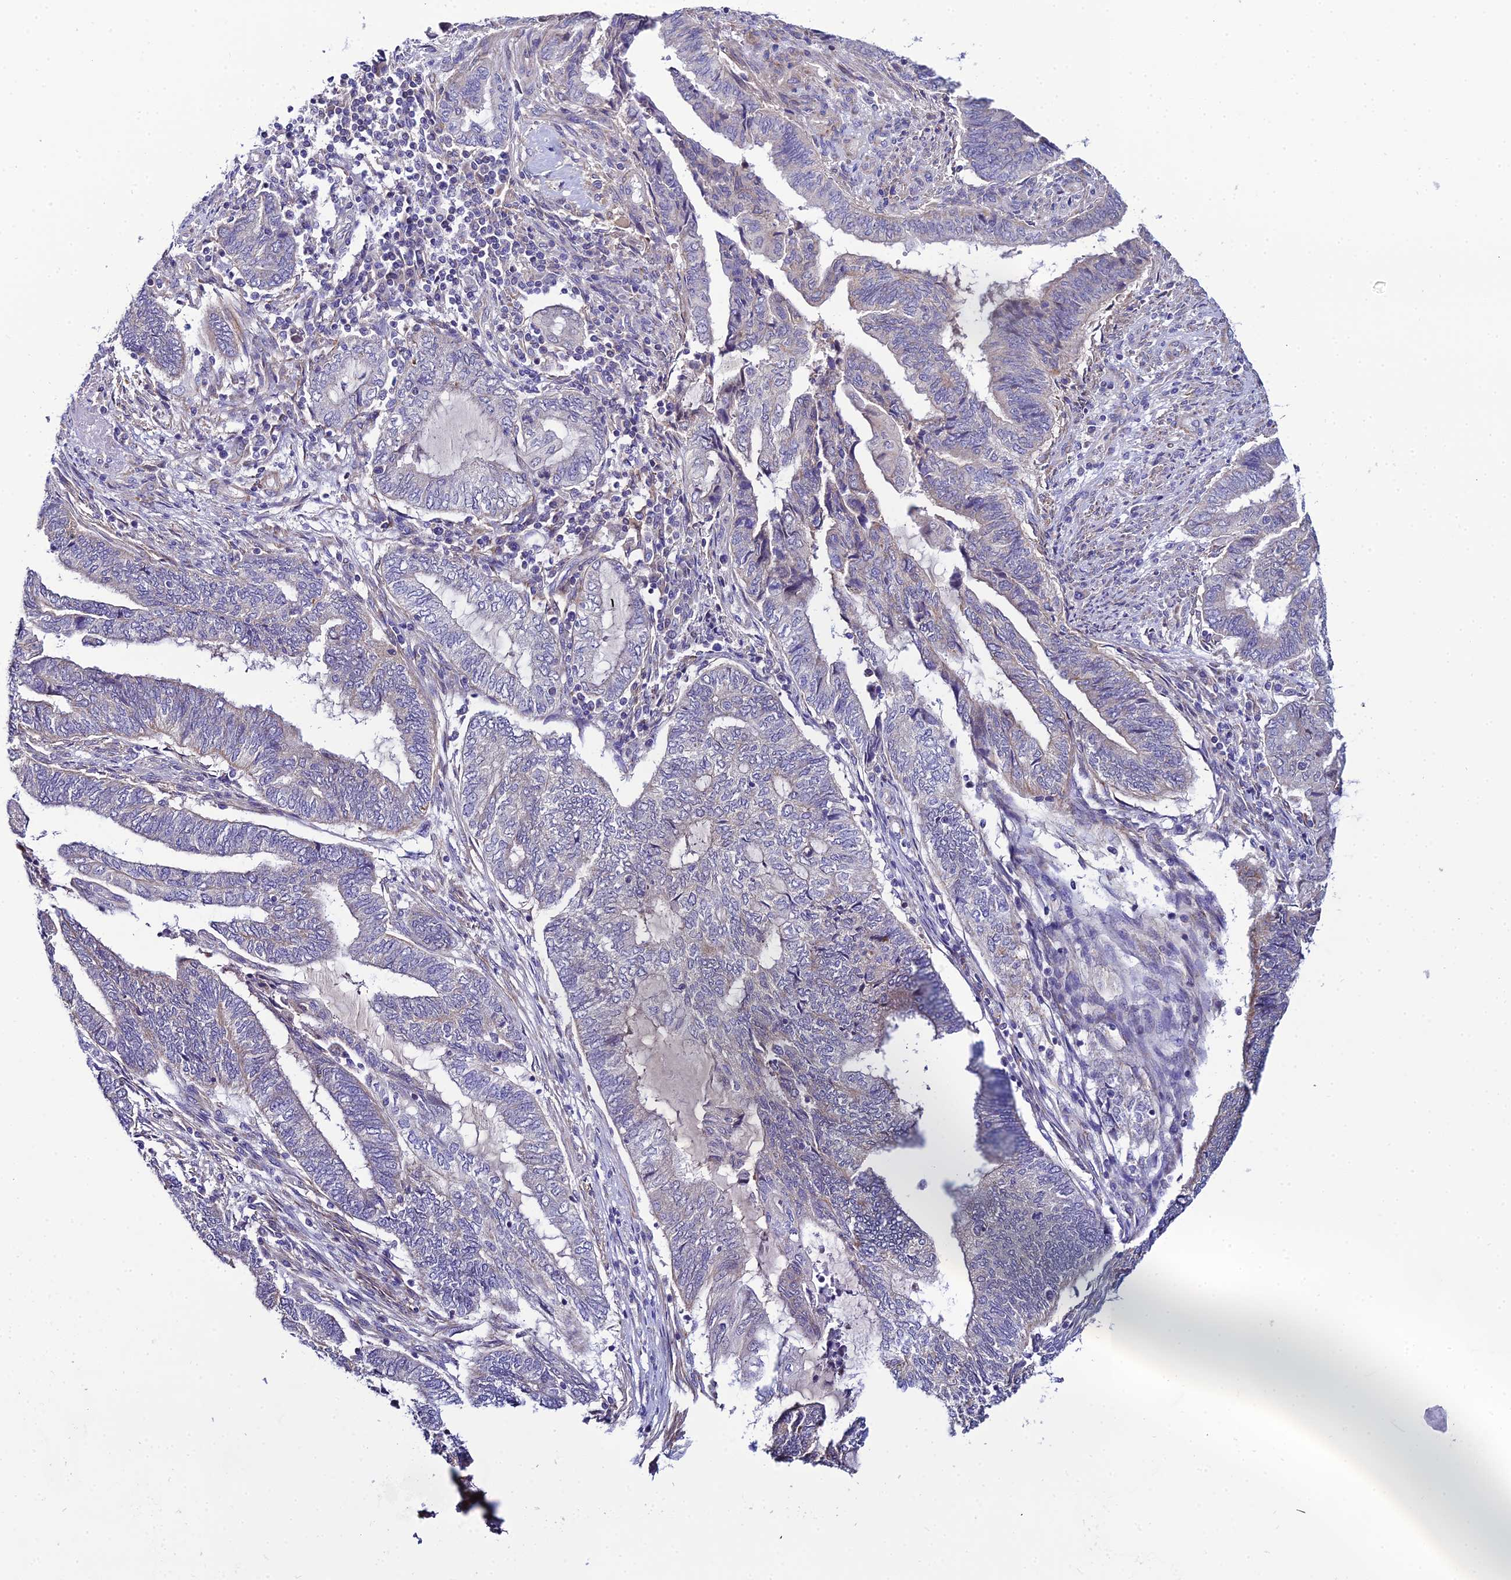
{"staining": {"intensity": "weak", "quantity": "<25%", "location": "cytoplasmic/membranous"}, "tissue": "endometrial cancer", "cell_type": "Tumor cells", "image_type": "cancer", "snomed": [{"axis": "morphology", "description": "Adenocarcinoma, NOS"}, {"axis": "topography", "description": "Uterus"}, {"axis": "topography", "description": "Endometrium"}], "caption": "Tumor cells are negative for protein expression in human endometrial cancer.", "gene": "ACOT2", "patient": {"sex": "female", "age": 70}}